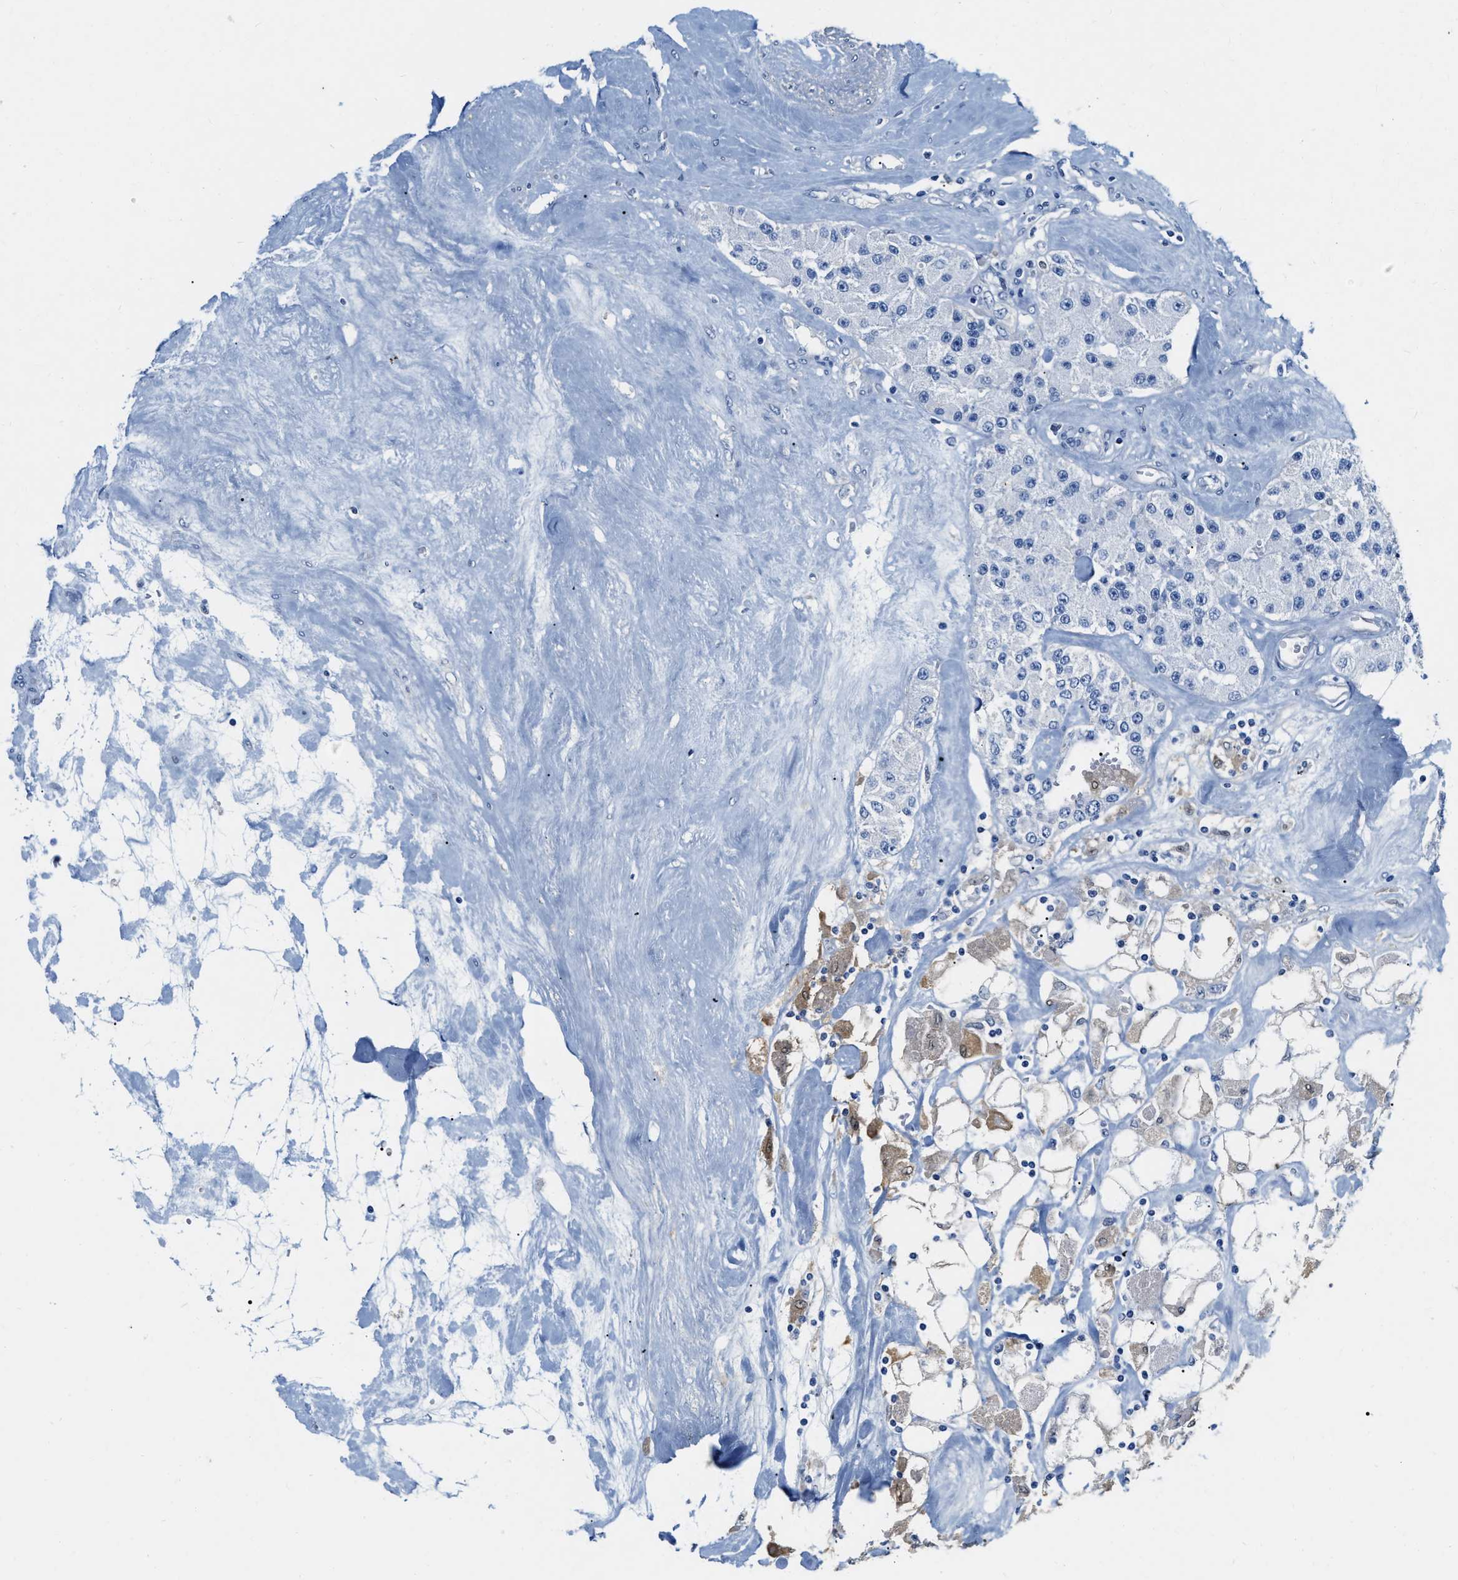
{"staining": {"intensity": "negative", "quantity": "none", "location": "none"}, "tissue": "carcinoid", "cell_type": "Tumor cells", "image_type": "cancer", "snomed": [{"axis": "morphology", "description": "Carcinoid, malignant, NOS"}, {"axis": "topography", "description": "Pancreas"}], "caption": "The image demonstrates no staining of tumor cells in malignant carcinoid.", "gene": "EIF2AK2", "patient": {"sex": "male", "age": 41}}